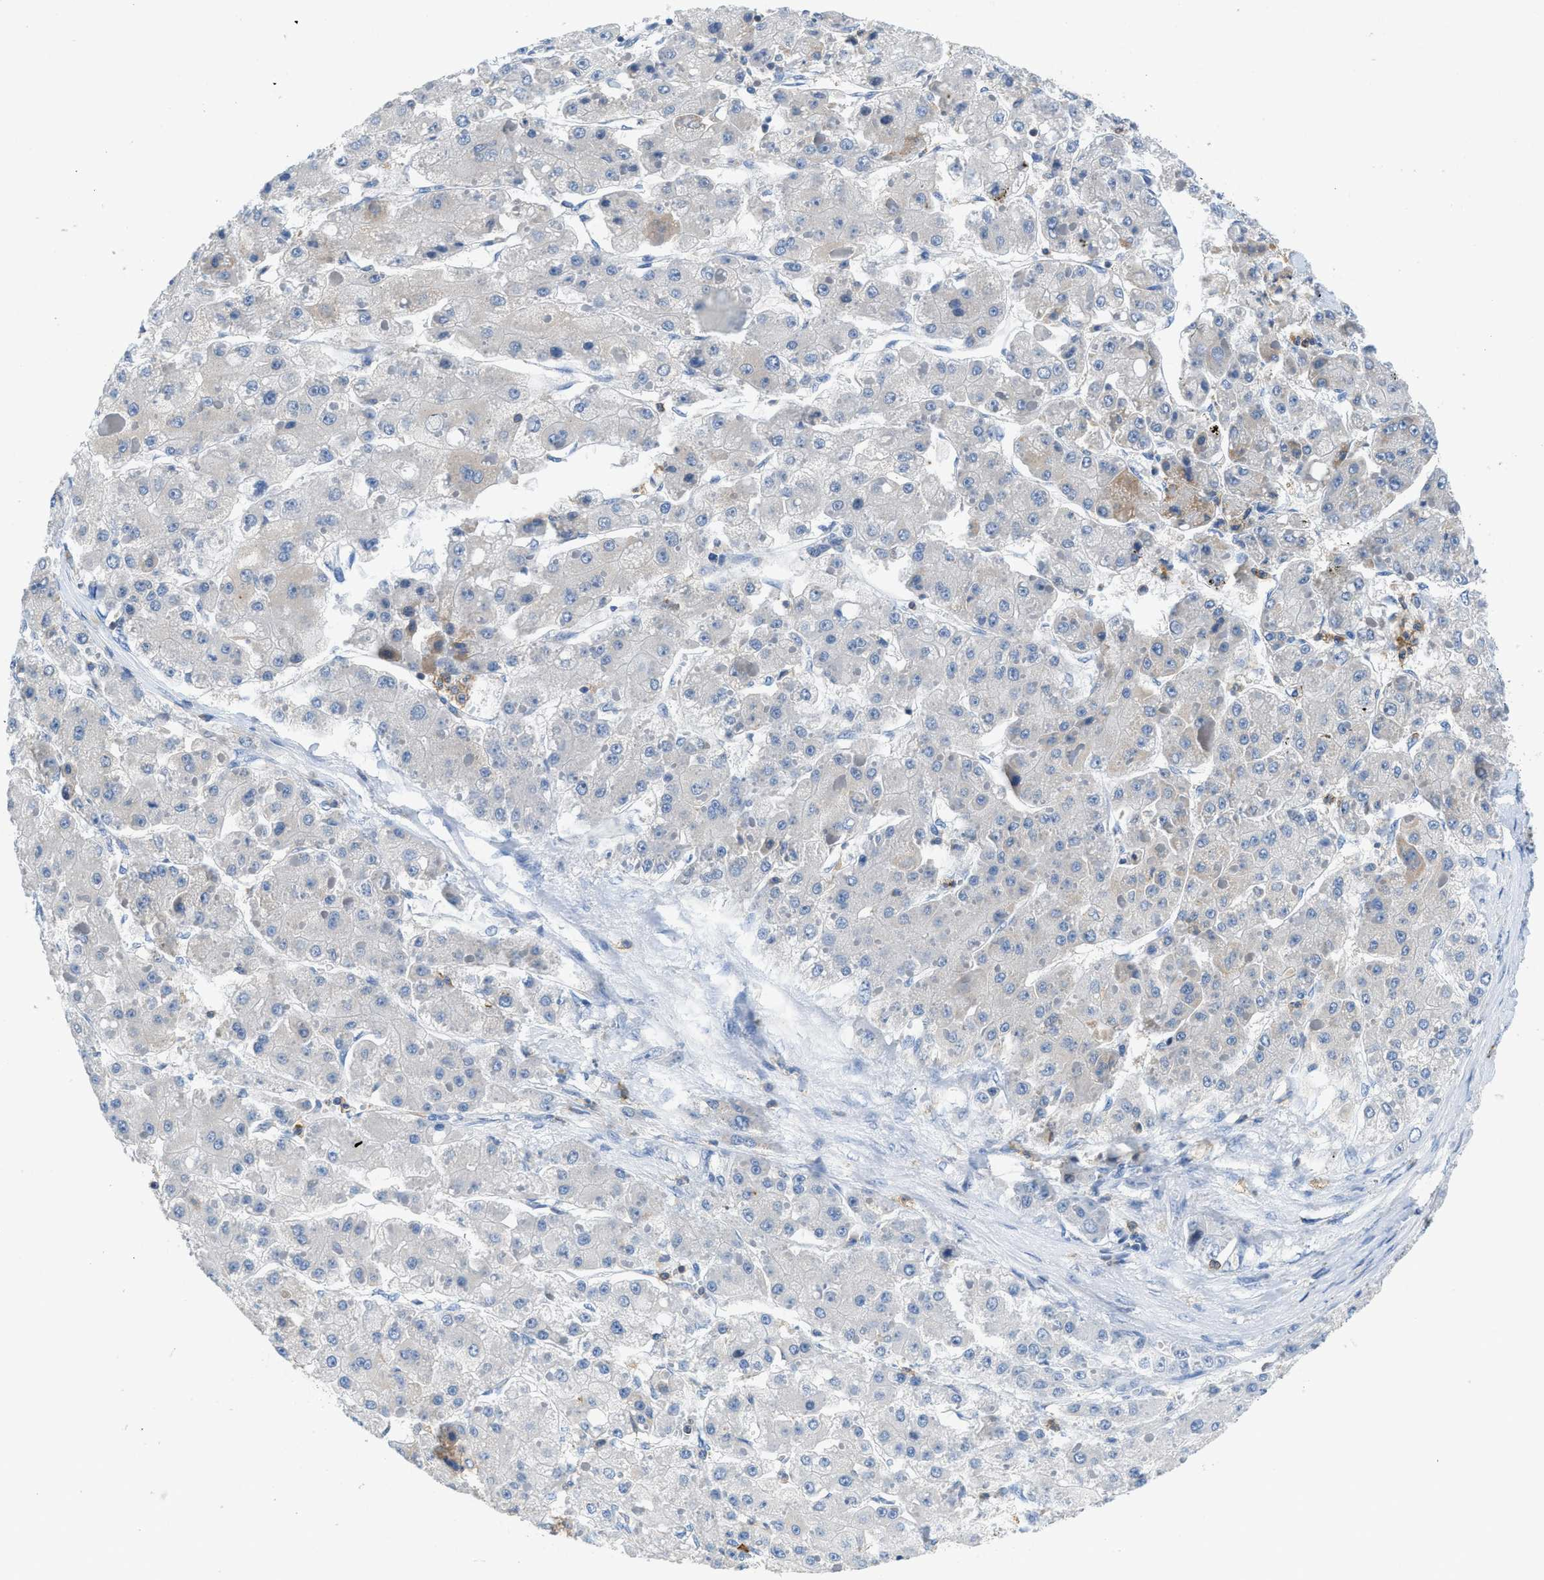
{"staining": {"intensity": "negative", "quantity": "none", "location": "none"}, "tissue": "liver cancer", "cell_type": "Tumor cells", "image_type": "cancer", "snomed": [{"axis": "morphology", "description": "Carcinoma, Hepatocellular, NOS"}, {"axis": "topography", "description": "Liver"}], "caption": "Immunohistochemical staining of liver cancer displays no significant staining in tumor cells. The staining is performed using DAB brown chromogen with nuclei counter-stained in using hematoxylin.", "gene": "FAM151A", "patient": {"sex": "female", "age": 73}}